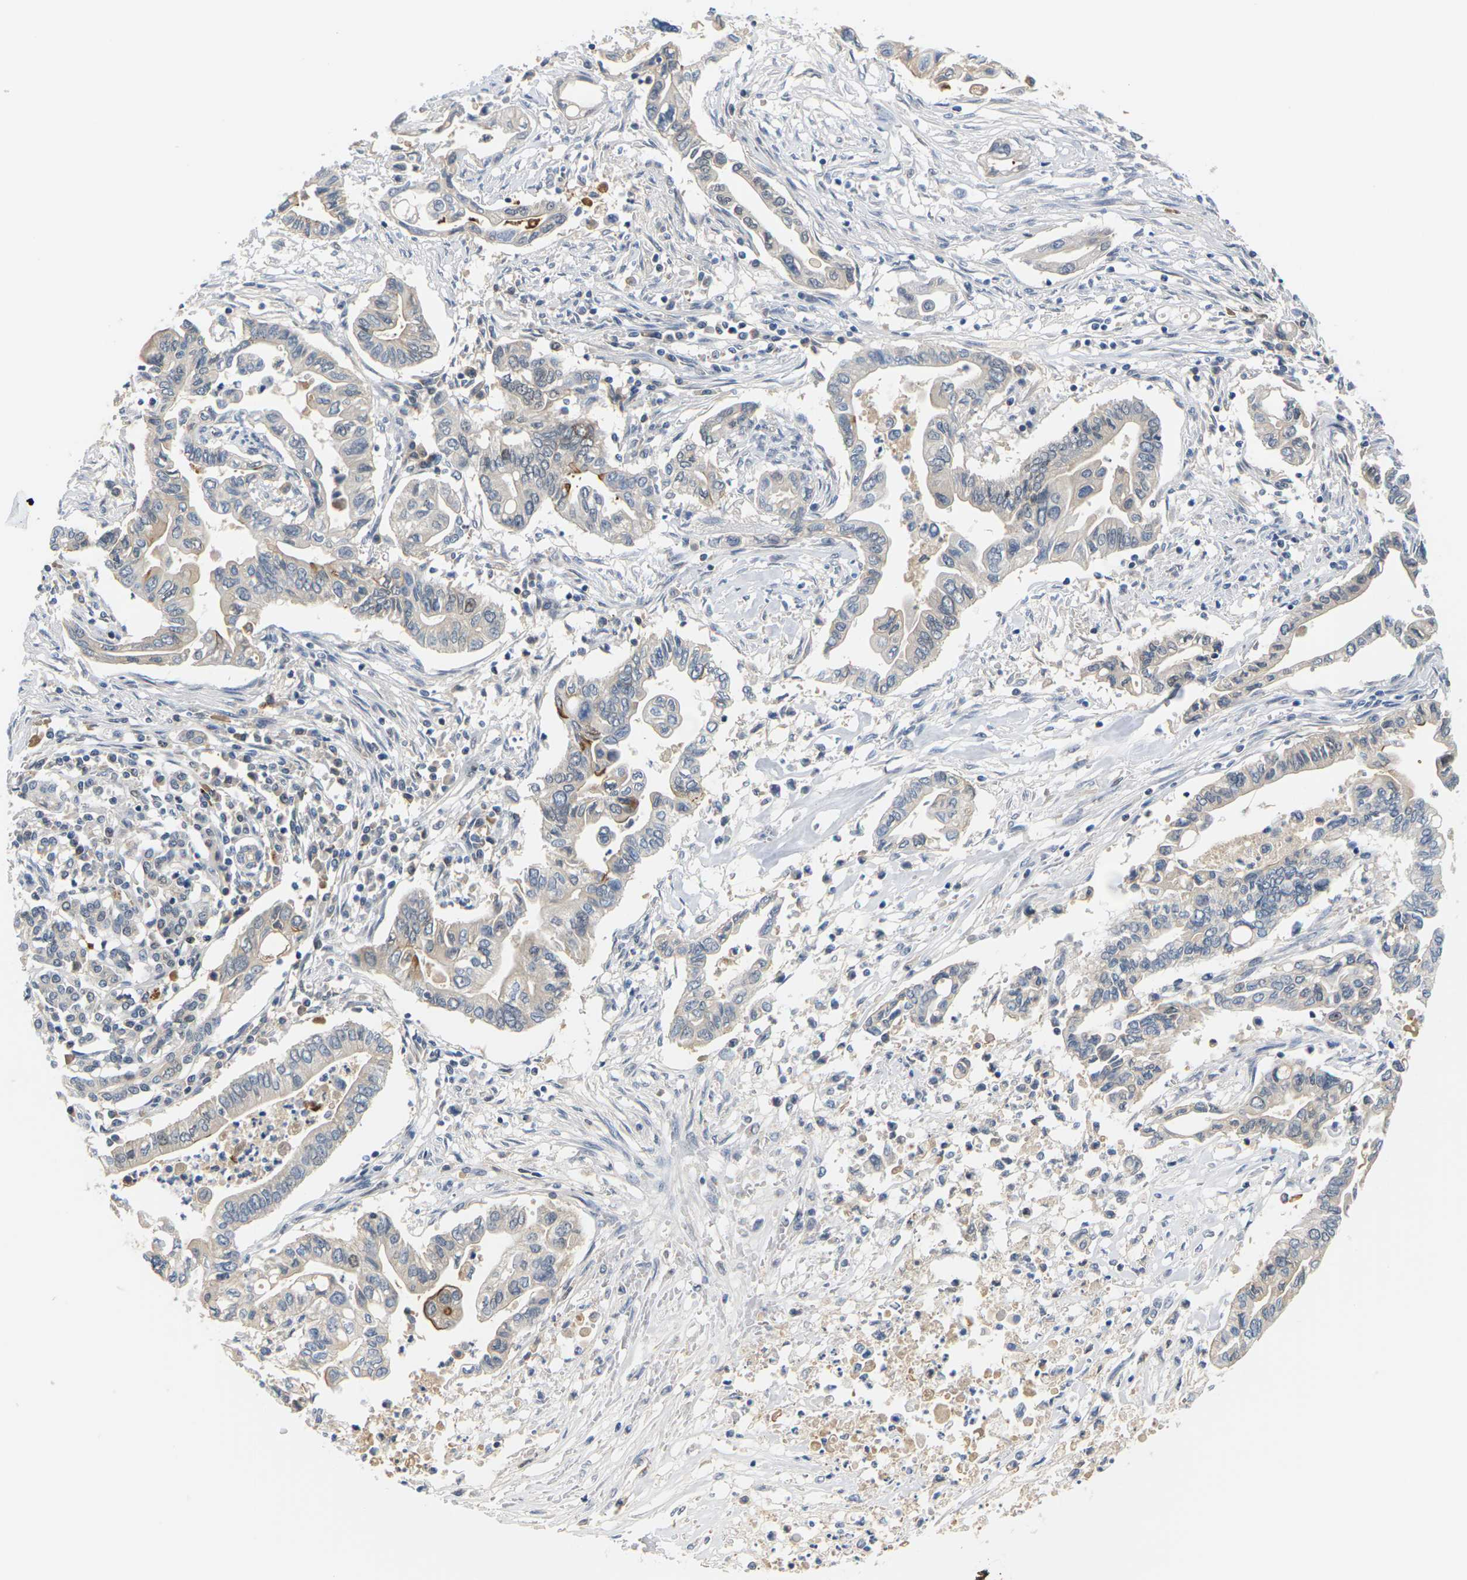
{"staining": {"intensity": "moderate", "quantity": "<25%", "location": "cytoplasmic/membranous"}, "tissue": "pancreatic cancer", "cell_type": "Tumor cells", "image_type": "cancer", "snomed": [{"axis": "morphology", "description": "Adenocarcinoma, NOS"}, {"axis": "topography", "description": "Pancreas"}], "caption": "Pancreatic adenocarcinoma was stained to show a protein in brown. There is low levels of moderate cytoplasmic/membranous expression in approximately <25% of tumor cells.", "gene": "PKP2", "patient": {"sex": "female", "age": 57}}